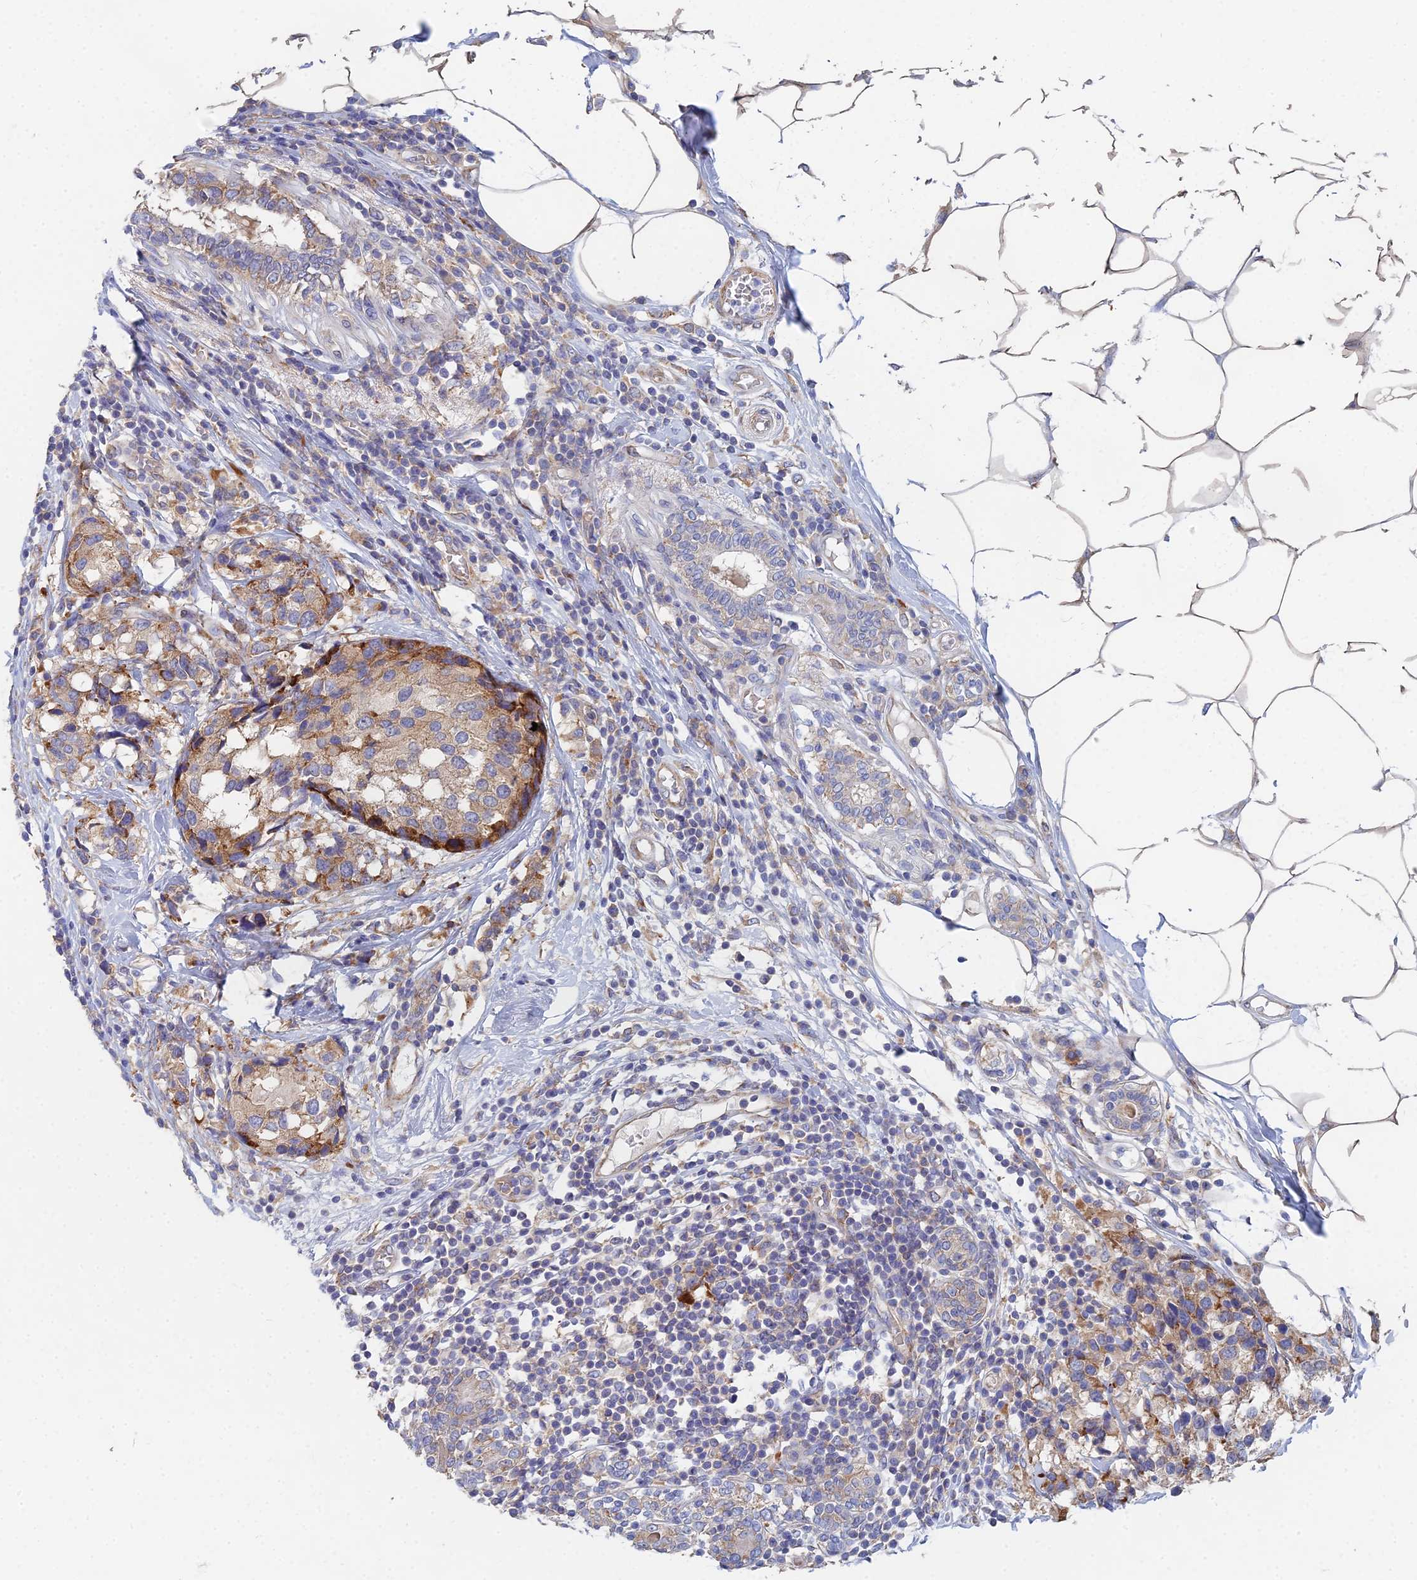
{"staining": {"intensity": "moderate", "quantity": "<25%", "location": "cytoplasmic/membranous"}, "tissue": "breast cancer", "cell_type": "Tumor cells", "image_type": "cancer", "snomed": [{"axis": "morphology", "description": "Lobular carcinoma"}, {"axis": "topography", "description": "Breast"}], "caption": "A photomicrograph of human lobular carcinoma (breast) stained for a protein reveals moderate cytoplasmic/membranous brown staining in tumor cells.", "gene": "ELOF1", "patient": {"sex": "female", "age": 59}}